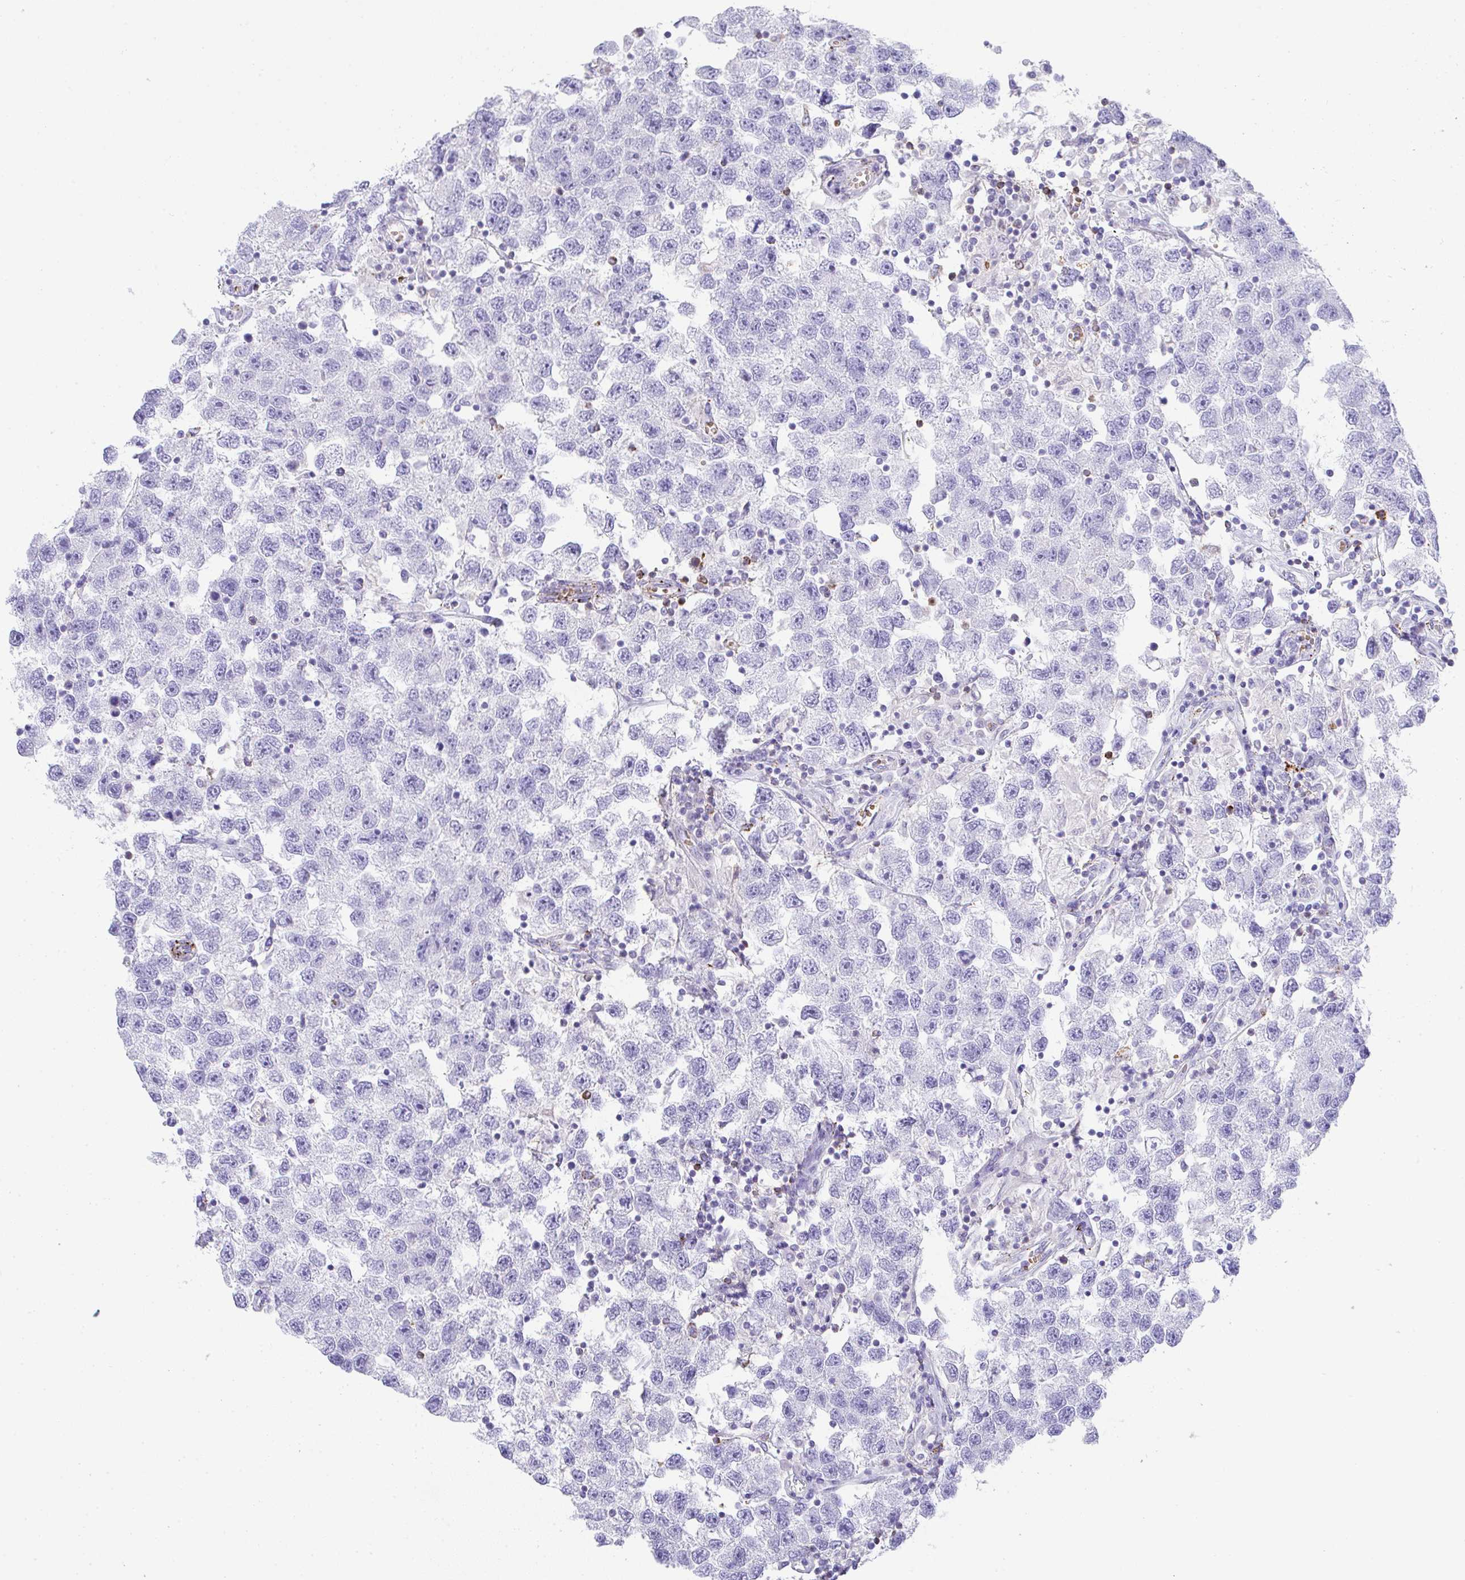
{"staining": {"intensity": "negative", "quantity": "none", "location": "none"}, "tissue": "testis cancer", "cell_type": "Tumor cells", "image_type": "cancer", "snomed": [{"axis": "morphology", "description": "Seminoma, NOS"}, {"axis": "topography", "description": "Testis"}], "caption": "This image is of testis cancer (seminoma) stained with immunohistochemistry (IHC) to label a protein in brown with the nuclei are counter-stained blue. There is no staining in tumor cells.", "gene": "TNFAIP8", "patient": {"sex": "male", "age": 26}}